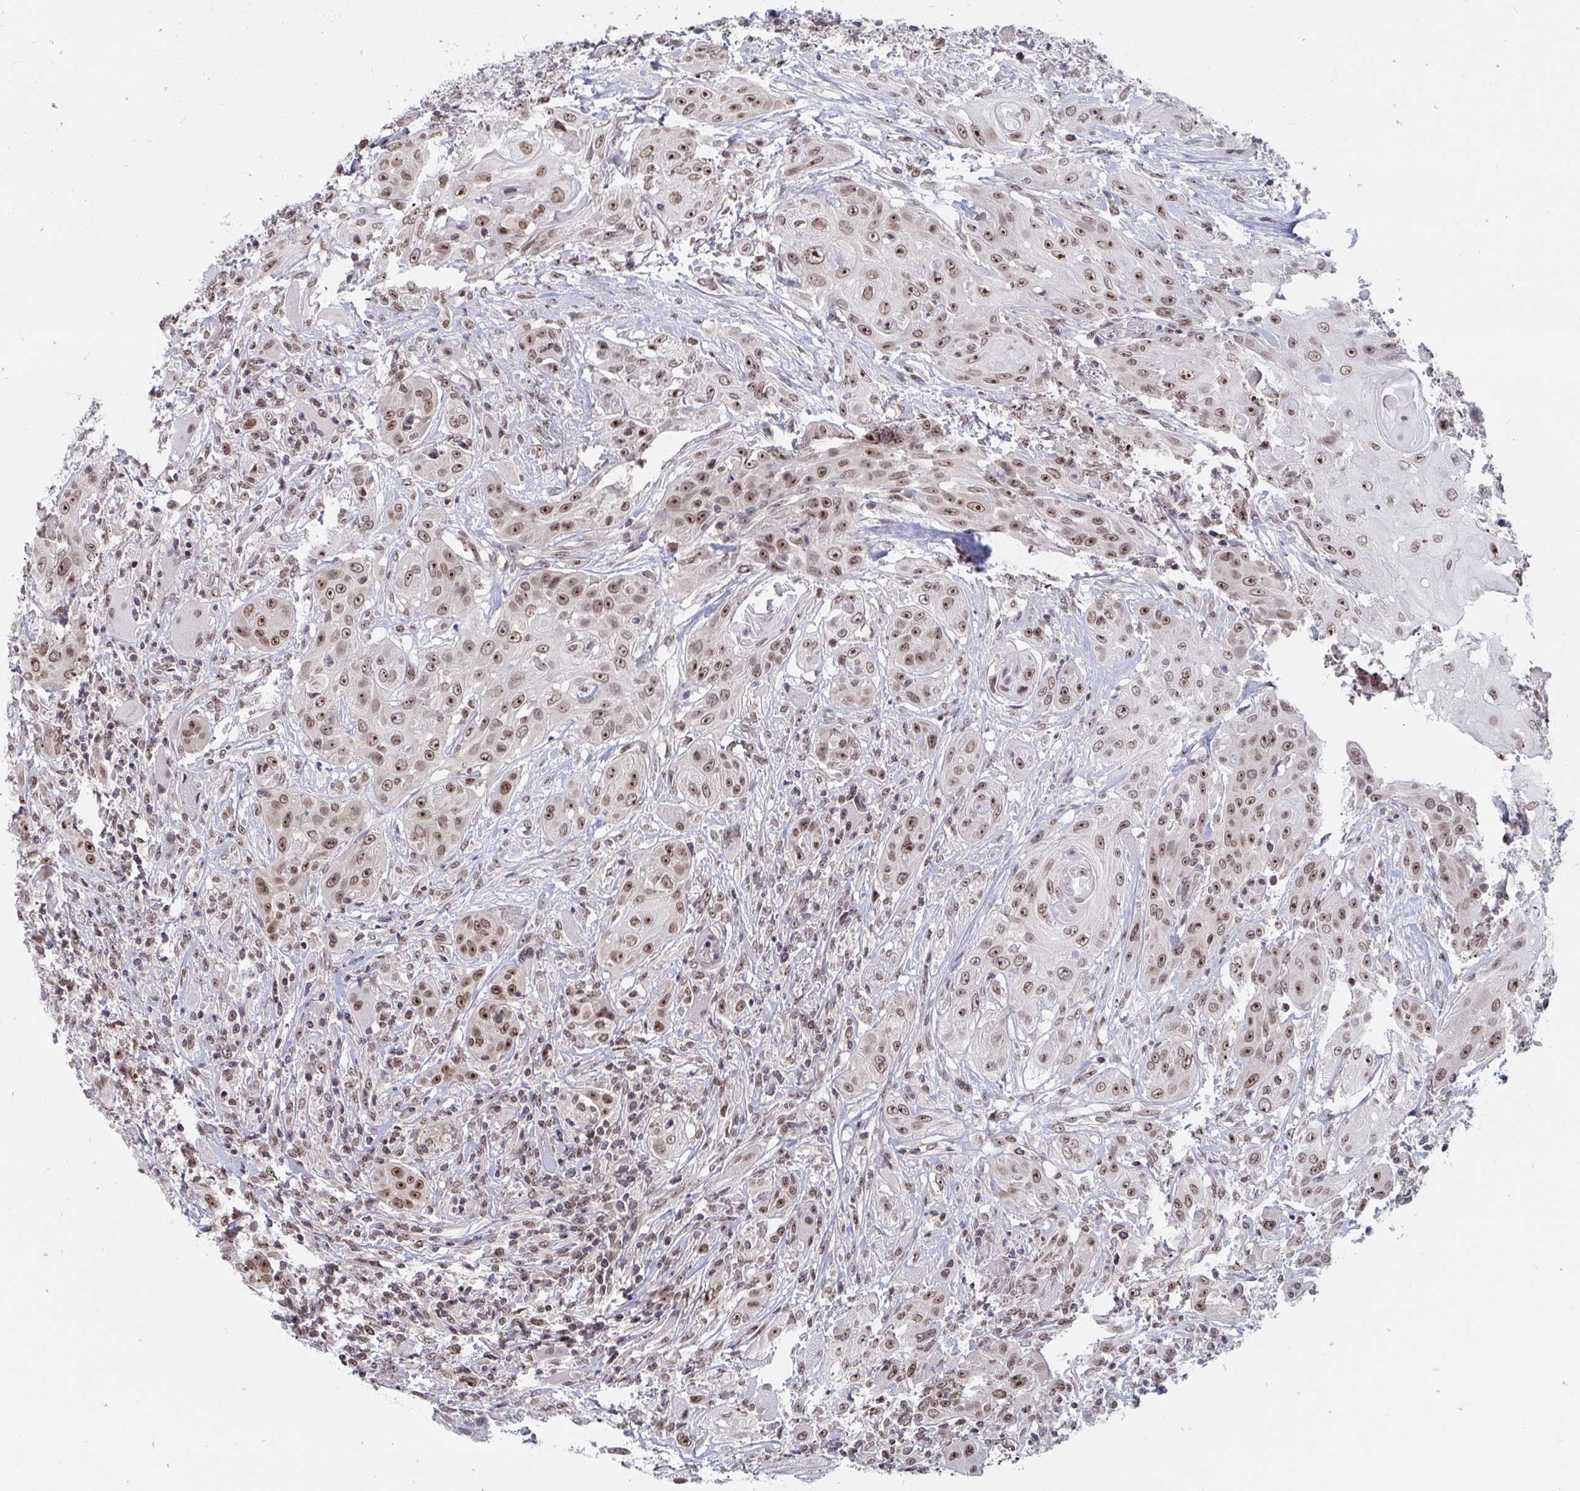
{"staining": {"intensity": "moderate", "quantity": ">75%", "location": "nuclear"}, "tissue": "head and neck cancer", "cell_type": "Tumor cells", "image_type": "cancer", "snomed": [{"axis": "morphology", "description": "Squamous cell carcinoma, NOS"}, {"axis": "topography", "description": "Oral tissue"}, {"axis": "topography", "description": "Head-Neck"}, {"axis": "topography", "description": "Neck, NOS"}], "caption": "Tumor cells exhibit medium levels of moderate nuclear positivity in about >75% of cells in human squamous cell carcinoma (head and neck).", "gene": "TRIP12", "patient": {"sex": "female", "age": 55}}